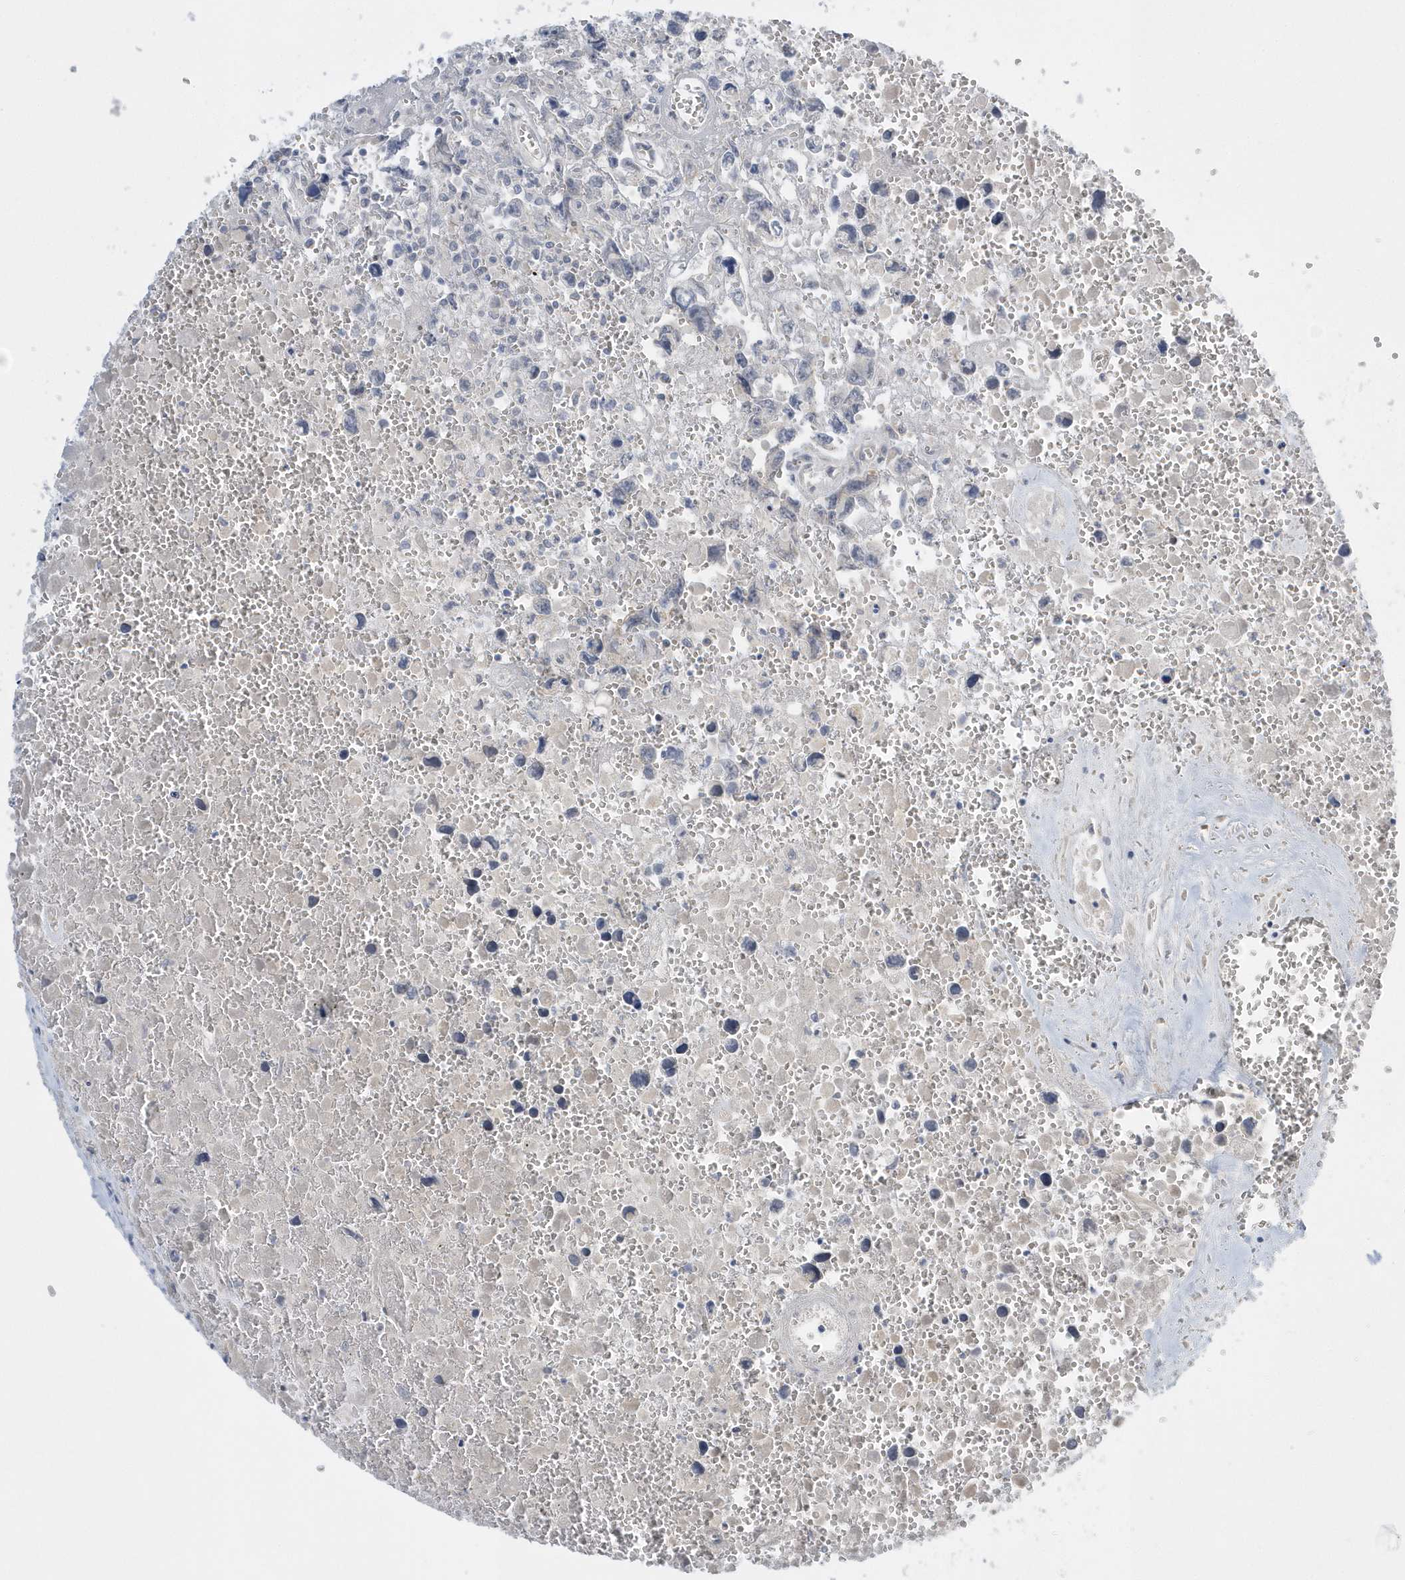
{"staining": {"intensity": "negative", "quantity": "none", "location": "none"}, "tissue": "testis cancer", "cell_type": "Tumor cells", "image_type": "cancer", "snomed": [{"axis": "morphology", "description": "Carcinoma, Embryonal, NOS"}, {"axis": "topography", "description": "Testis"}], "caption": "Human testis embryonal carcinoma stained for a protein using immunohistochemistry reveals no expression in tumor cells.", "gene": "ZC3H12D", "patient": {"sex": "male", "age": 31}}